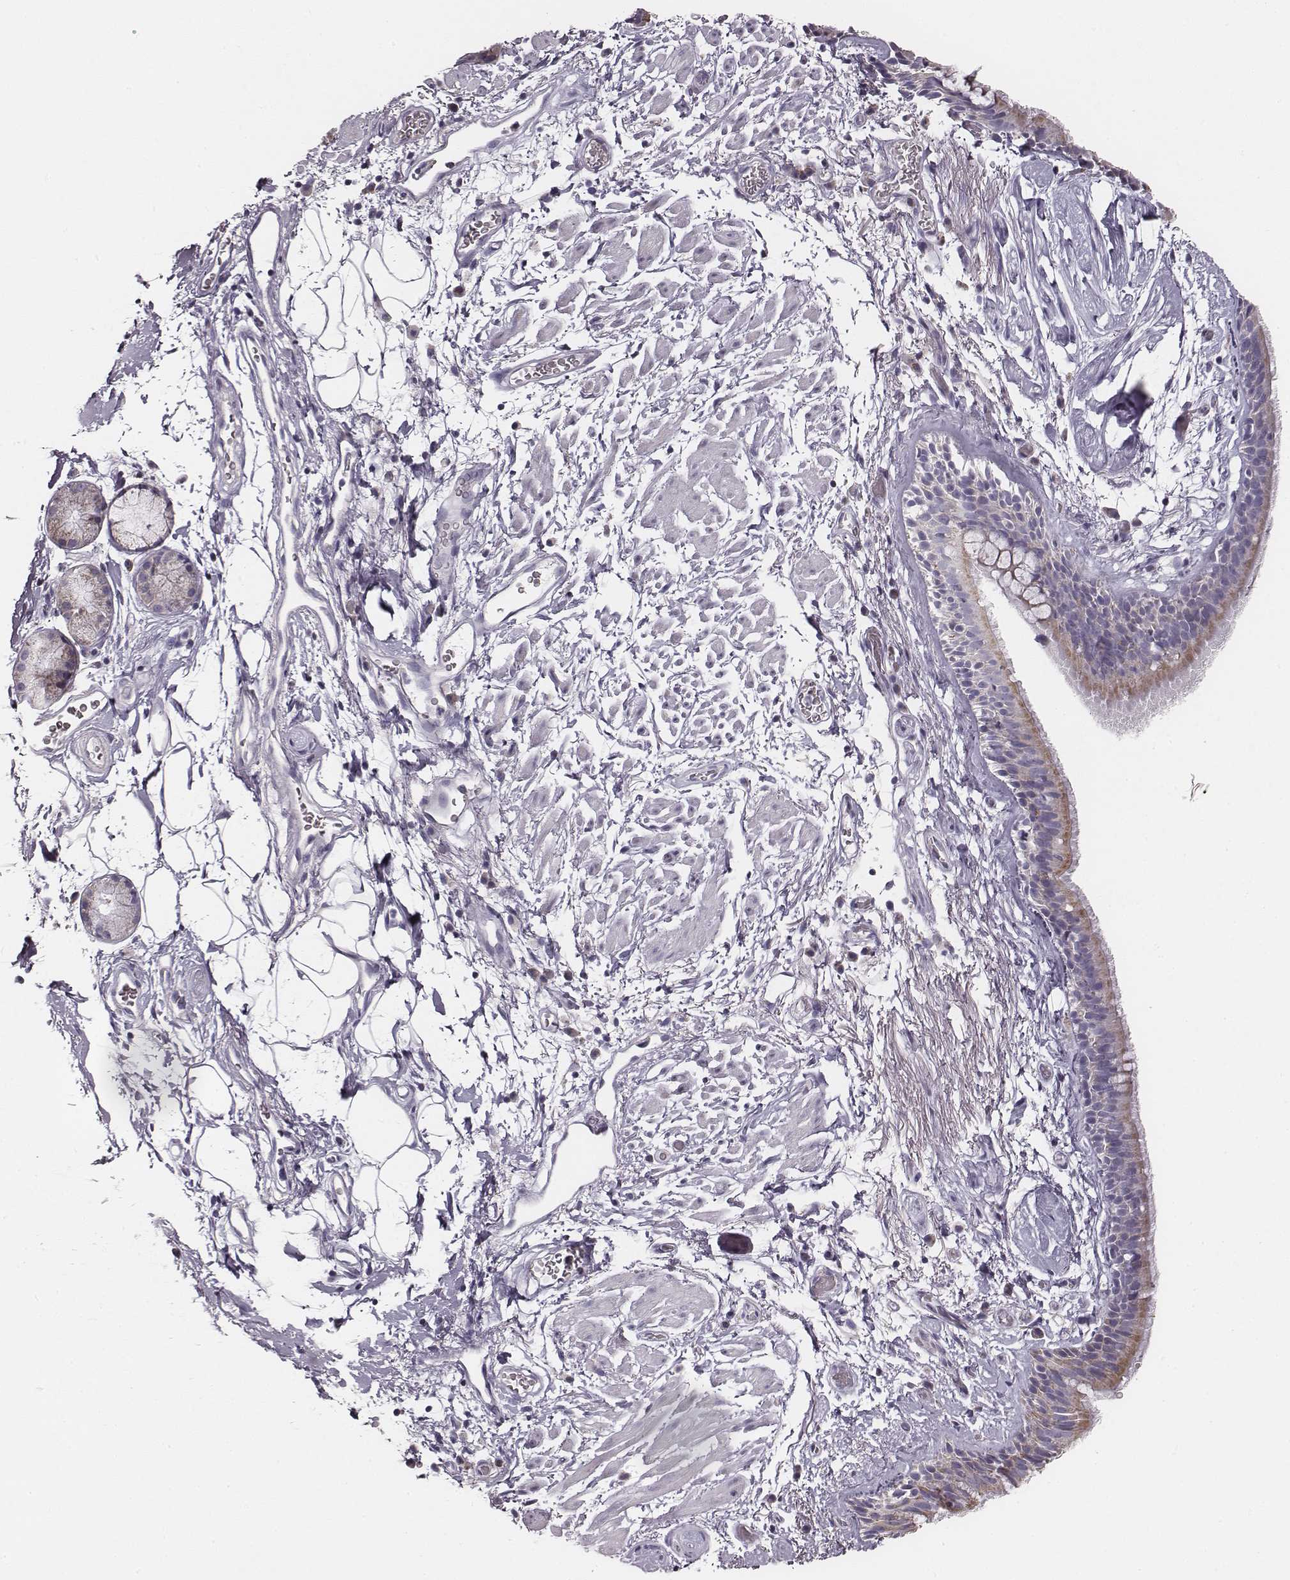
{"staining": {"intensity": "weak", "quantity": "25%-75%", "location": "cytoplasmic/membranous"}, "tissue": "bronchus", "cell_type": "Respiratory epithelial cells", "image_type": "normal", "snomed": [{"axis": "morphology", "description": "Normal tissue, NOS"}, {"axis": "topography", "description": "Cartilage tissue"}, {"axis": "topography", "description": "Bronchus"}], "caption": "Bronchus stained with immunohistochemistry reveals weak cytoplasmic/membranous expression in approximately 25%-75% of respiratory epithelial cells. Immunohistochemistry stains the protein in brown and the nuclei are stained blue.", "gene": "UBL4B", "patient": {"sex": "male", "age": 58}}